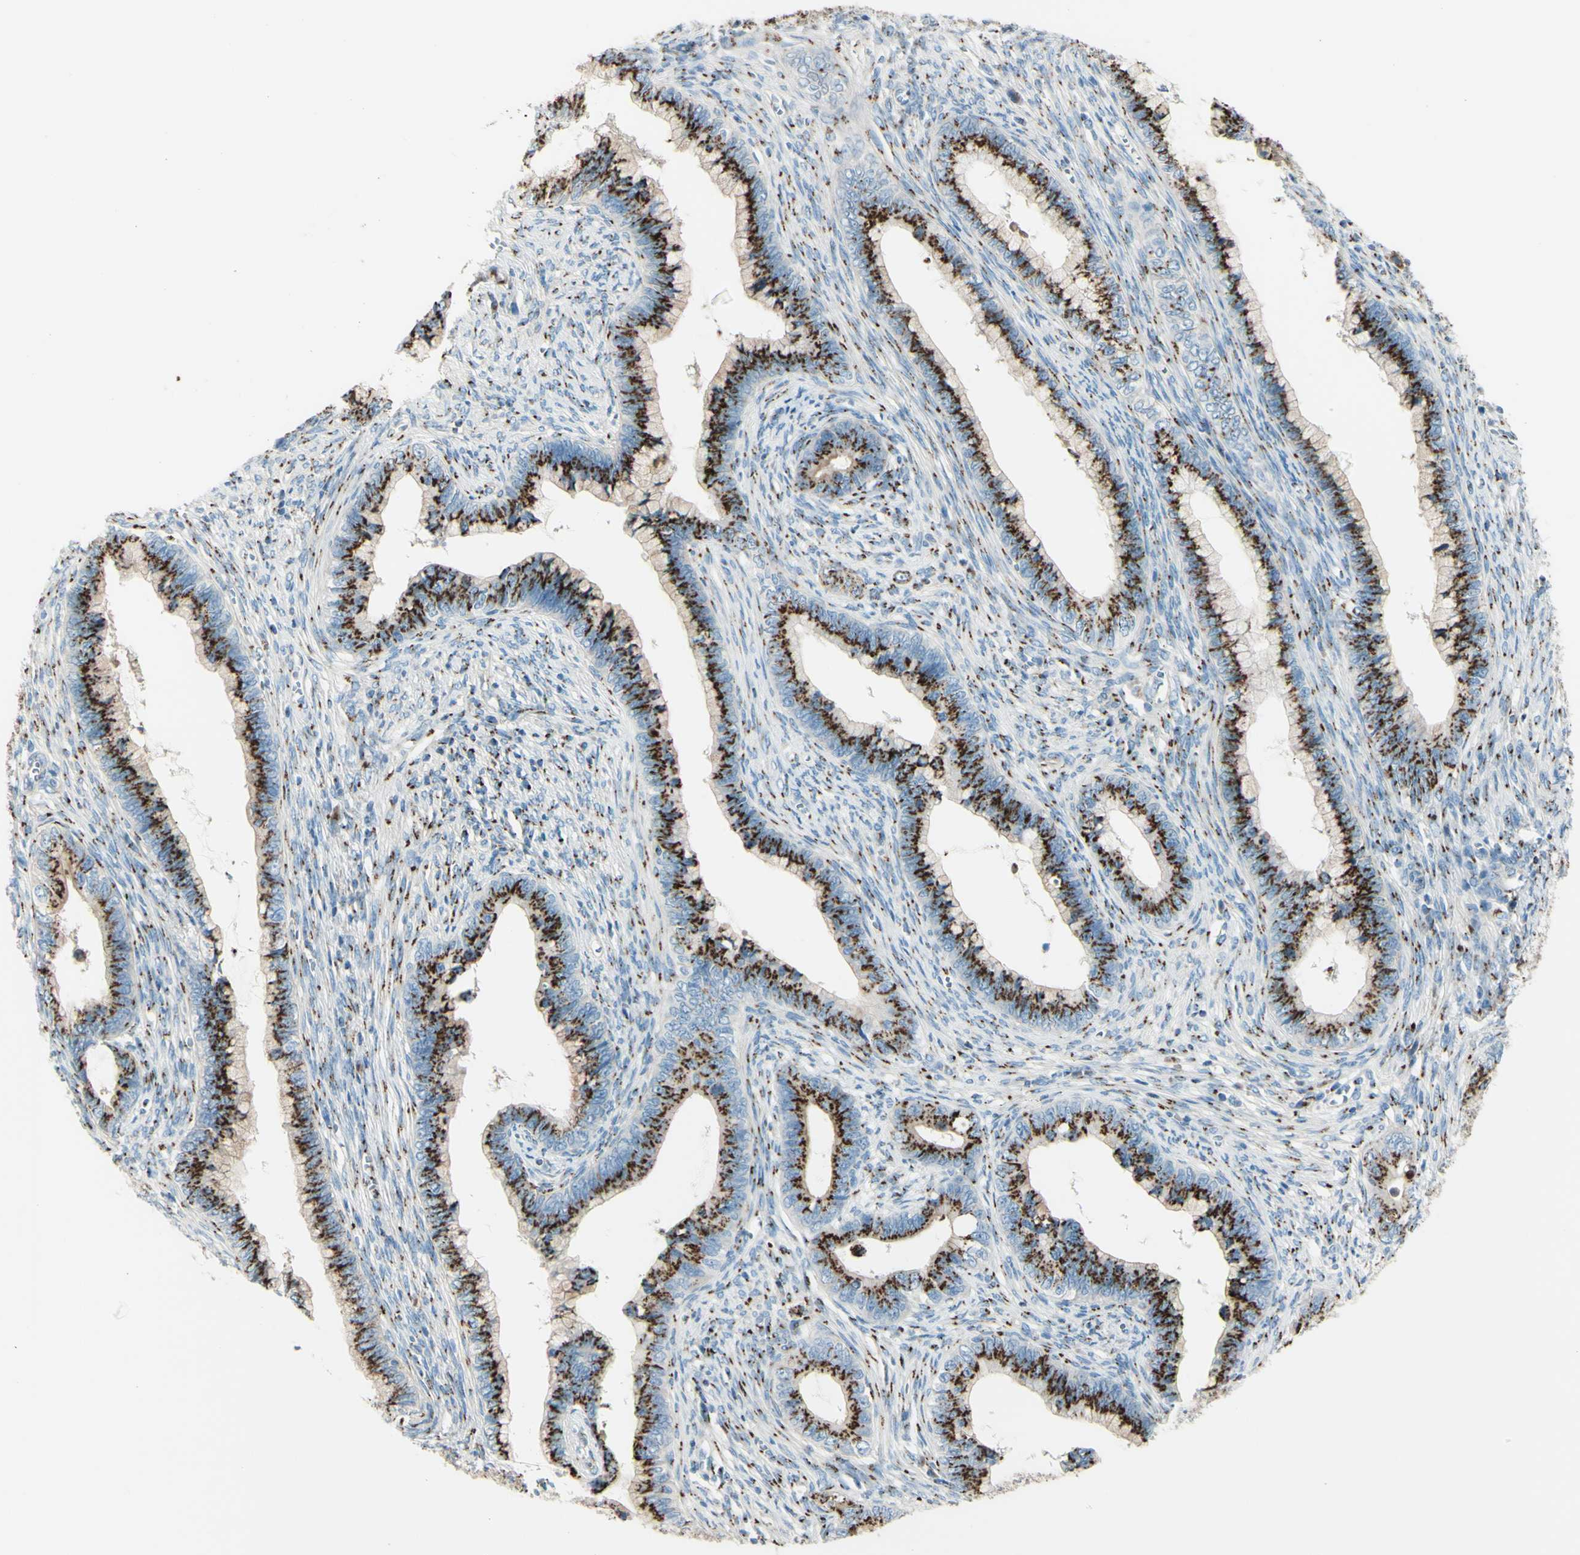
{"staining": {"intensity": "strong", "quantity": ">75%", "location": "cytoplasmic/membranous"}, "tissue": "cervical cancer", "cell_type": "Tumor cells", "image_type": "cancer", "snomed": [{"axis": "morphology", "description": "Adenocarcinoma, NOS"}, {"axis": "topography", "description": "Cervix"}], "caption": "IHC (DAB) staining of human adenocarcinoma (cervical) demonstrates strong cytoplasmic/membranous protein expression in about >75% of tumor cells.", "gene": "B4GALT1", "patient": {"sex": "female", "age": 44}}